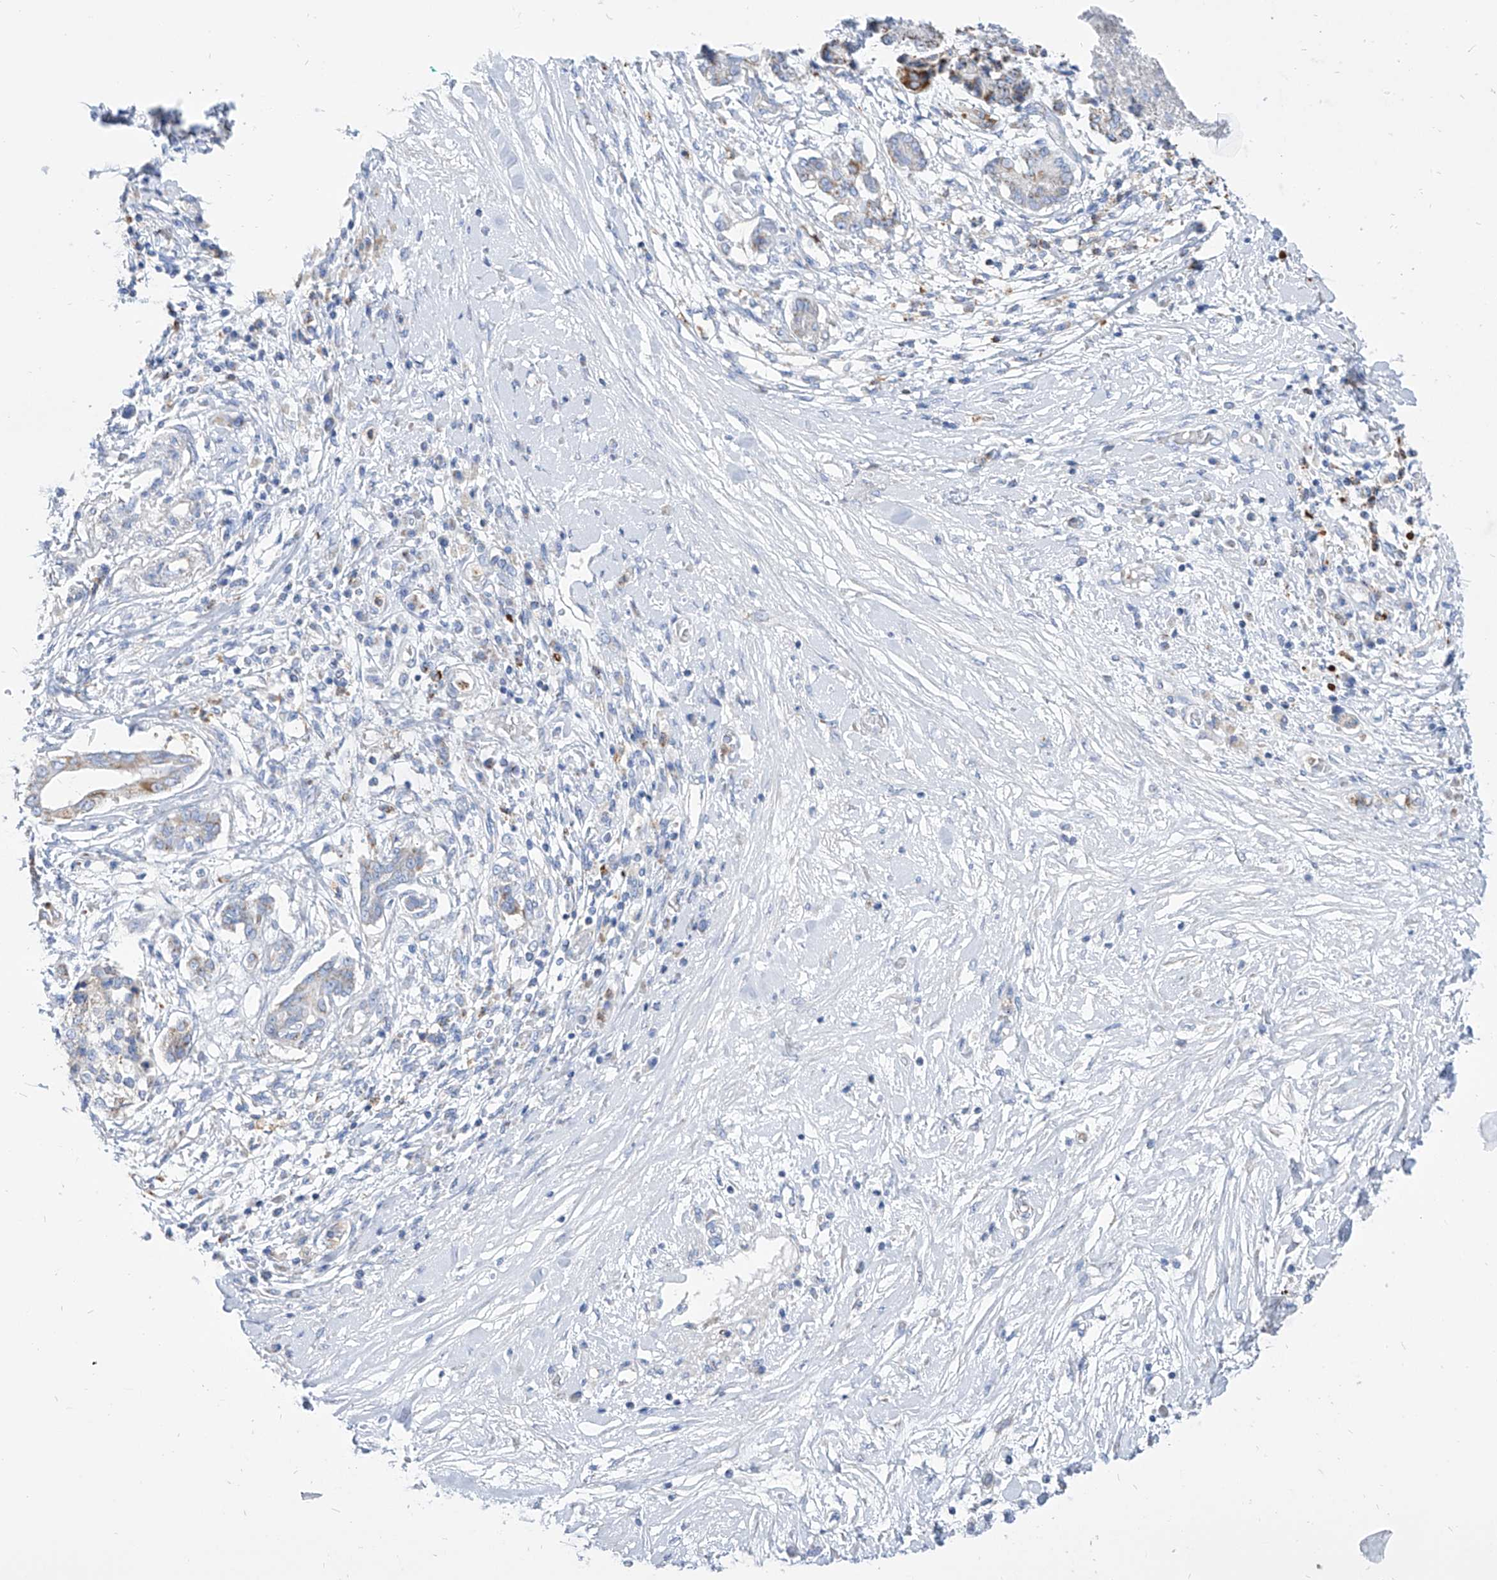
{"staining": {"intensity": "moderate", "quantity": "25%-75%", "location": "cytoplasmic/membranous"}, "tissue": "pancreatic cancer", "cell_type": "Tumor cells", "image_type": "cancer", "snomed": [{"axis": "morphology", "description": "Inflammation, NOS"}, {"axis": "morphology", "description": "Adenocarcinoma, NOS"}, {"axis": "topography", "description": "Pancreas"}], "caption": "An IHC micrograph of tumor tissue is shown. Protein staining in brown shows moderate cytoplasmic/membranous positivity in pancreatic cancer within tumor cells.", "gene": "COQ3", "patient": {"sex": "female", "age": 56}}